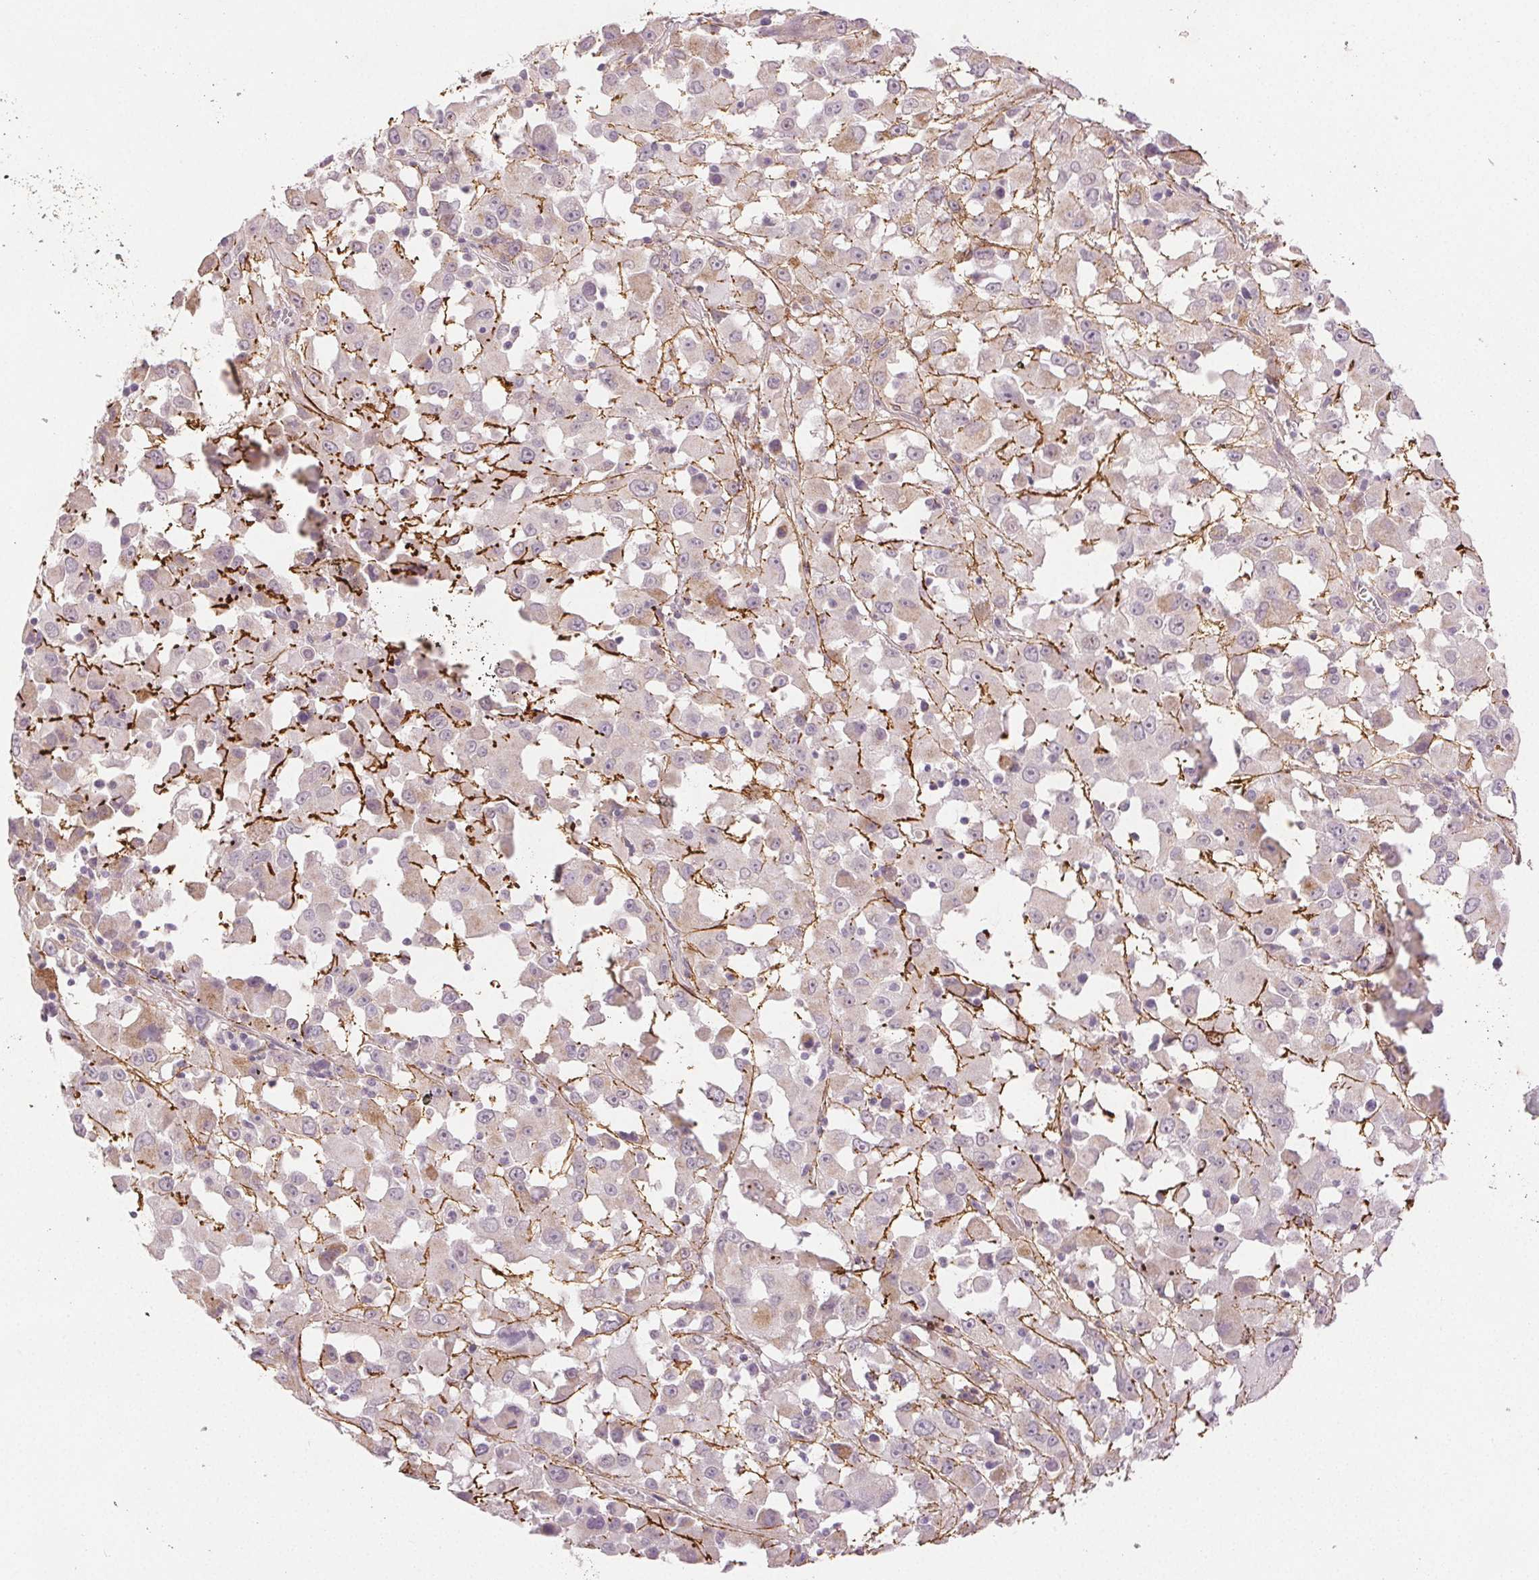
{"staining": {"intensity": "negative", "quantity": "none", "location": "none"}, "tissue": "melanoma", "cell_type": "Tumor cells", "image_type": "cancer", "snomed": [{"axis": "morphology", "description": "Malignant melanoma, Metastatic site"}, {"axis": "topography", "description": "Soft tissue"}], "caption": "Melanoma stained for a protein using IHC reveals no positivity tumor cells.", "gene": "FBN1", "patient": {"sex": "male", "age": 50}}